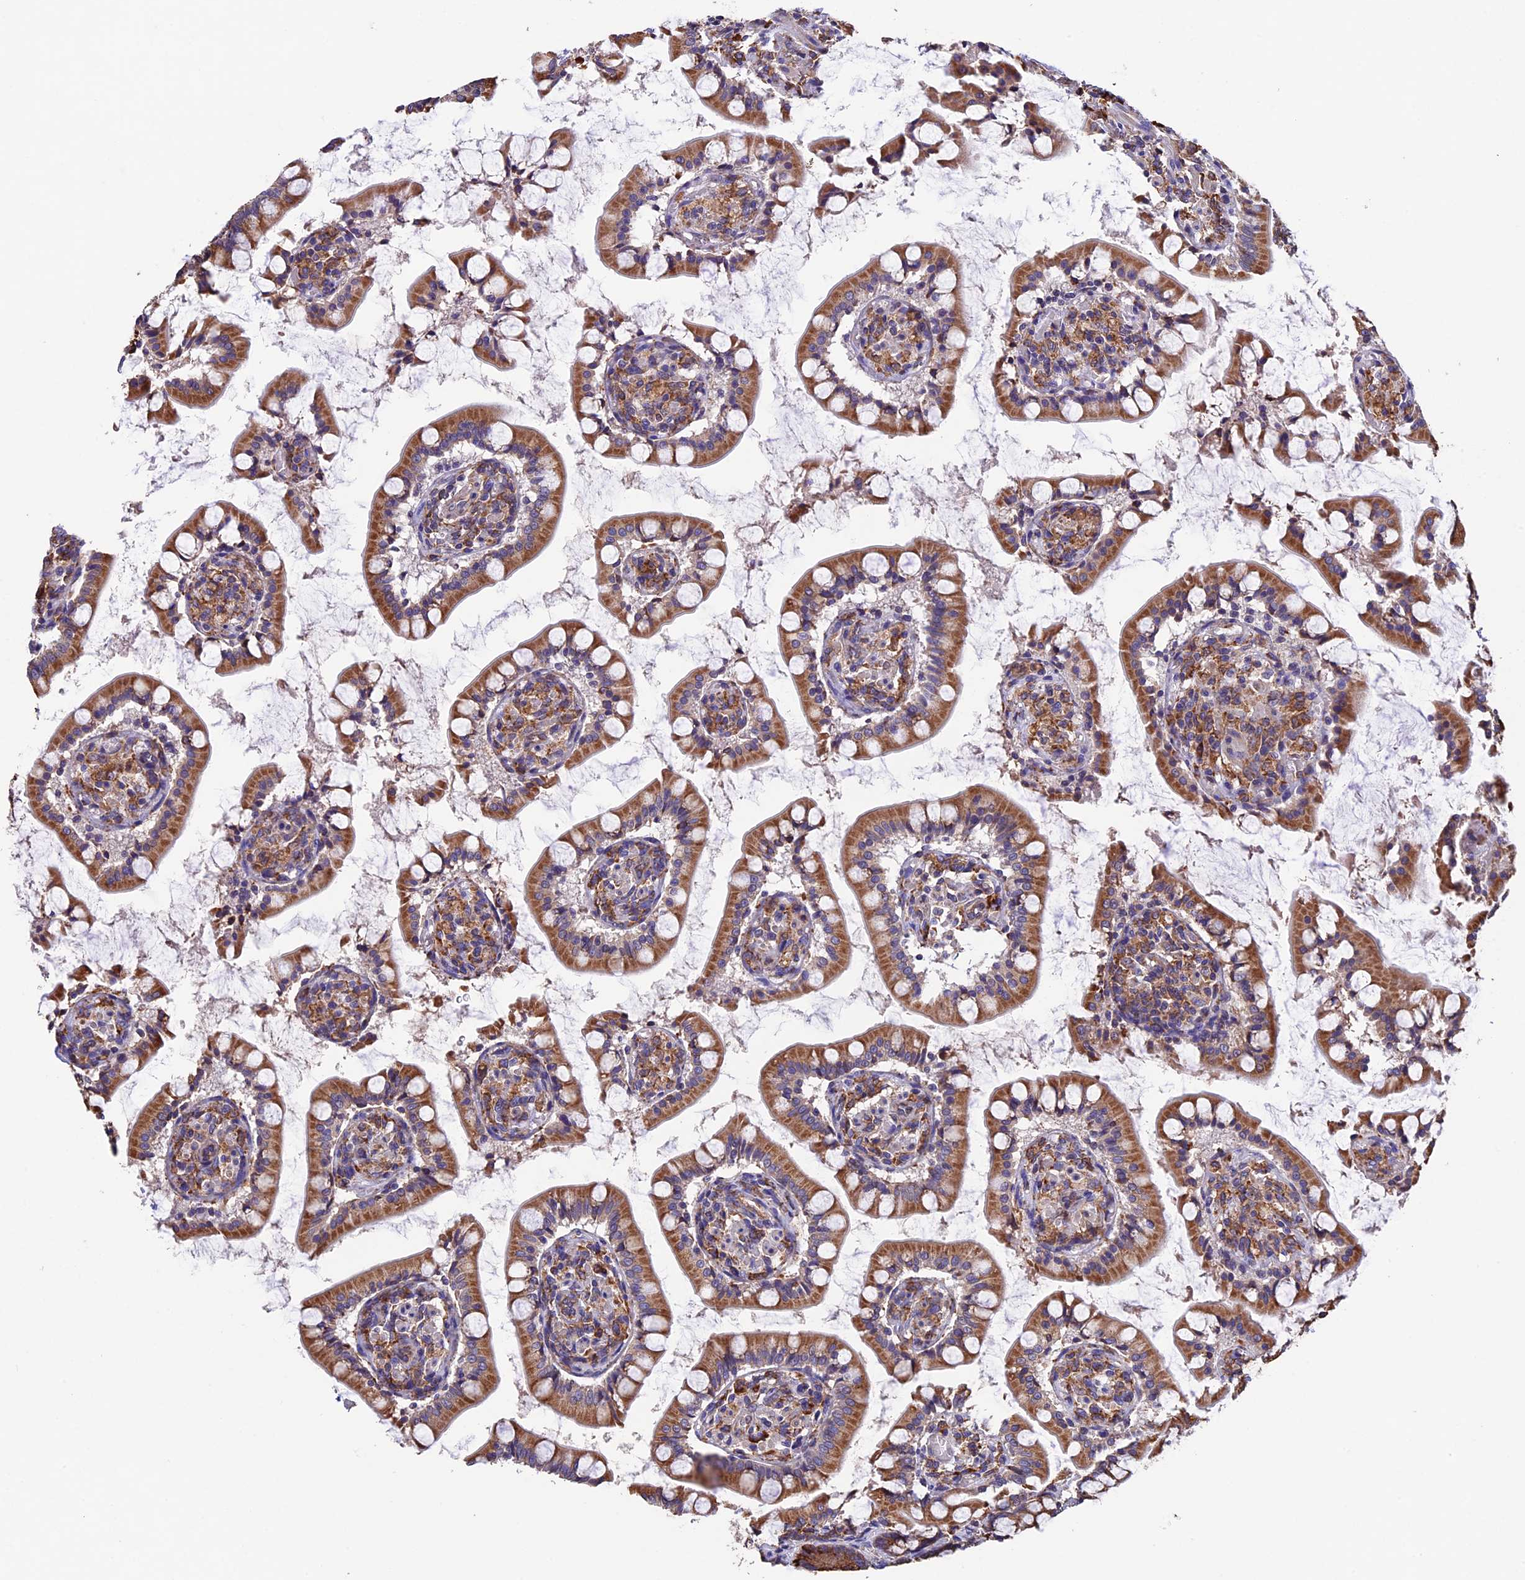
{"staining": {"intensity": "strong", "quantity": ">75%", "location": "cytoplasmic/membranous"}, "tissue": "small intestine", "cell_type": "Glandular cells", "image_type": "normal", "snomed": [{"axis": "morphology", "description": "Normal tissue, NOS"}, {"axis": "topography", "description": "Small intestine"}], "caption": "An IHC image of benign tissue is shown. Protein staining in brown highlights strong cytoplasmic/membranous positivity in small intestine within glandular cells.", "gene": "BTBD3", "patient": {"sex": "male", "age": 52}}